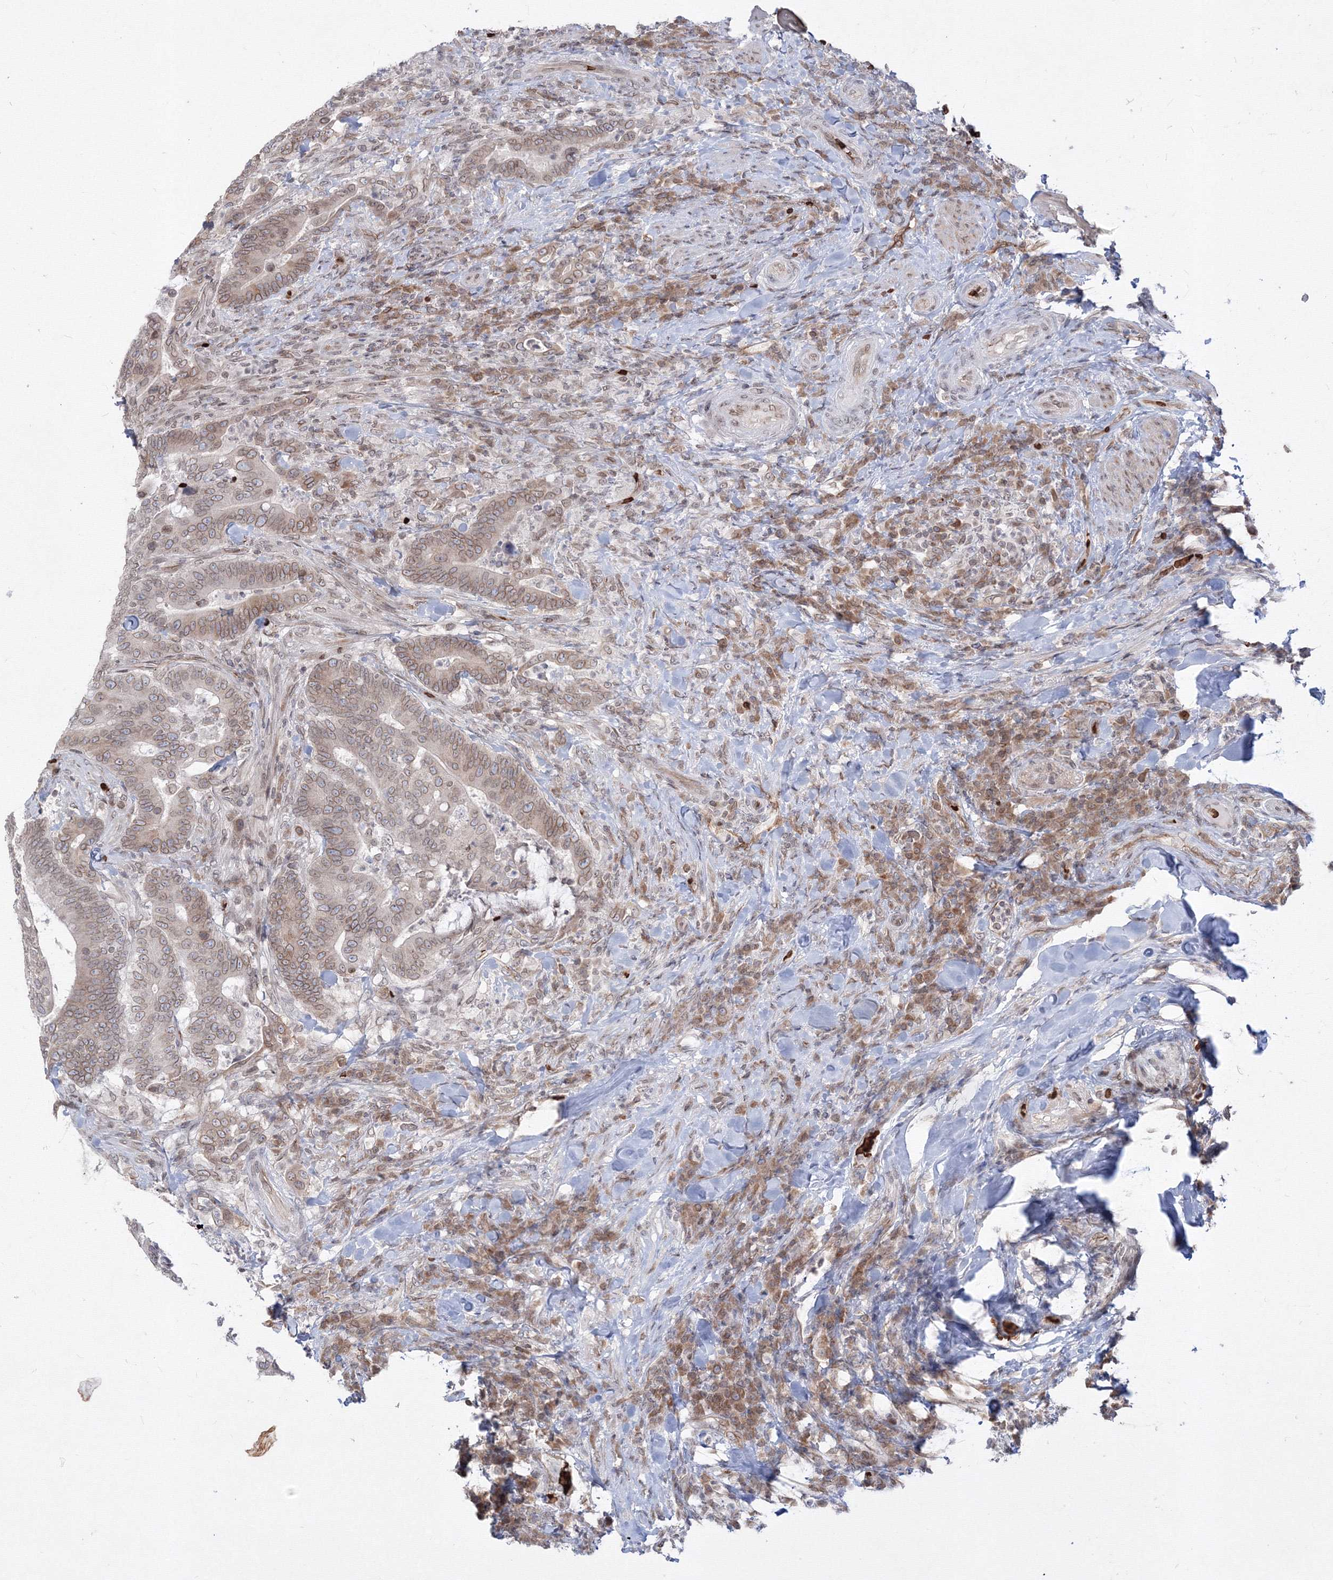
{"staining": {"intensity": "weak", "quantity": ">75%", "location": "cytoplasmic/membranous,nuclear"}, "tissue": "colorectal cancer", "cell_type": "Tumor cells", "image_type": "cancer", "snomed": [{"axis": "morphology", "description": "Adenocarcinoma, NOS"}, {"axis": "topography", "description": "Colon"}], "caption": "Immunohistochemistry (IHC) micrograph of neoplastic tissue: colorectal cancer (adenocarcinoma) stained using immunohistochemistry demonstrates low levels of weak protein expression localized specifically in the cytoplasmic/membranous and nuclear of tumor cells, appearing as a cytoplasmic/membranous and nuclear brown color.", "gene": "DNAJB2", "patient": {"sex": "female", "age": 66}}